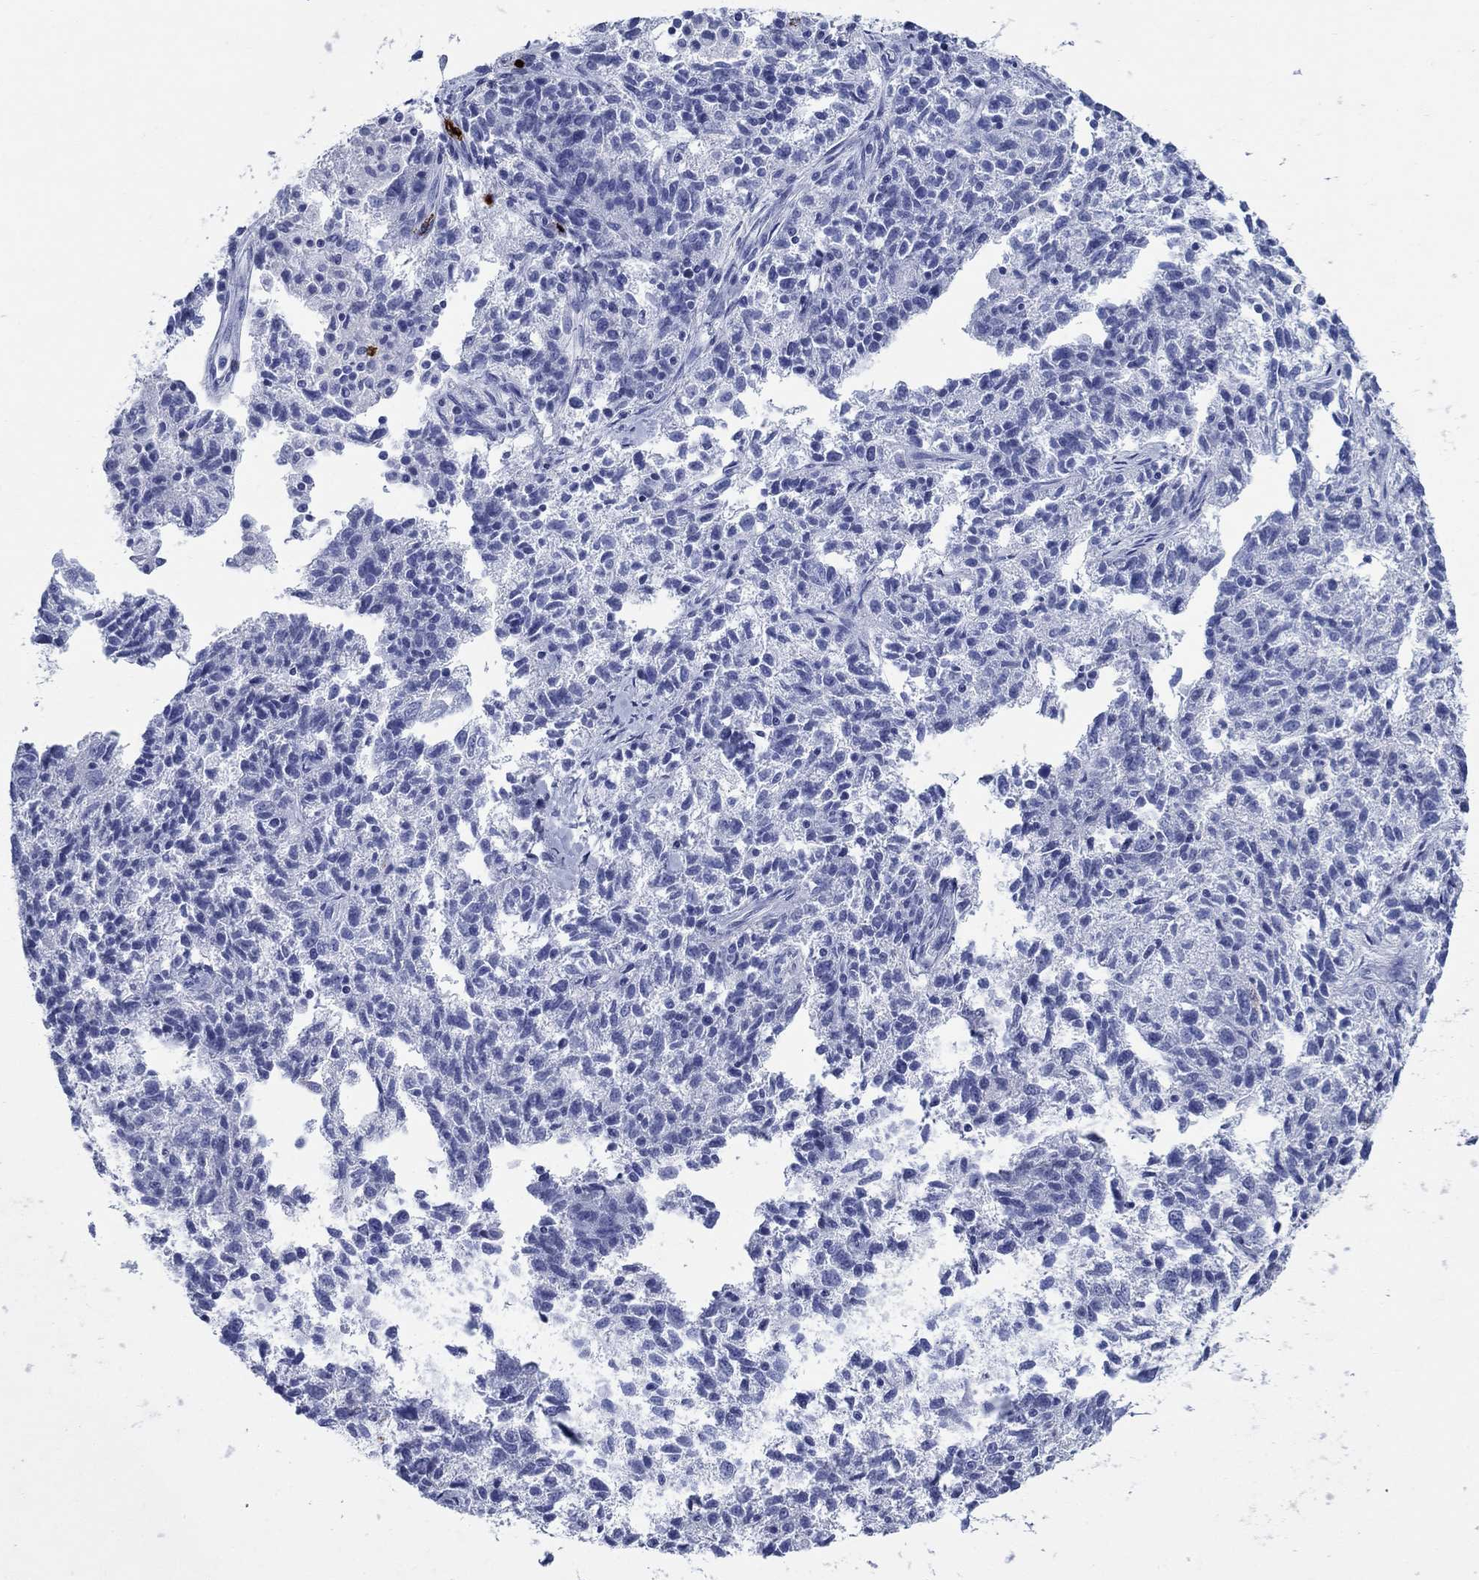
{"staining": {"intensity": "negative", "quantity": "none", "location": "none"}, "tissue": "ovarian cancer", "cell_type": "Tumor cells", "image_type": "cancer", "snomed": [{"axis": "morphology", "description": "Cystadenocarcinoma, serous, NOS"}, {"axis": "topography", "description": "Ovary"}], "caption": "This is an IHC histopathology image of serous cystadenocarcinoma (ovarian). There is no expression in tumor cells.", "gene": "AZU1", "patient": {"sex": "female", "age": 71}}